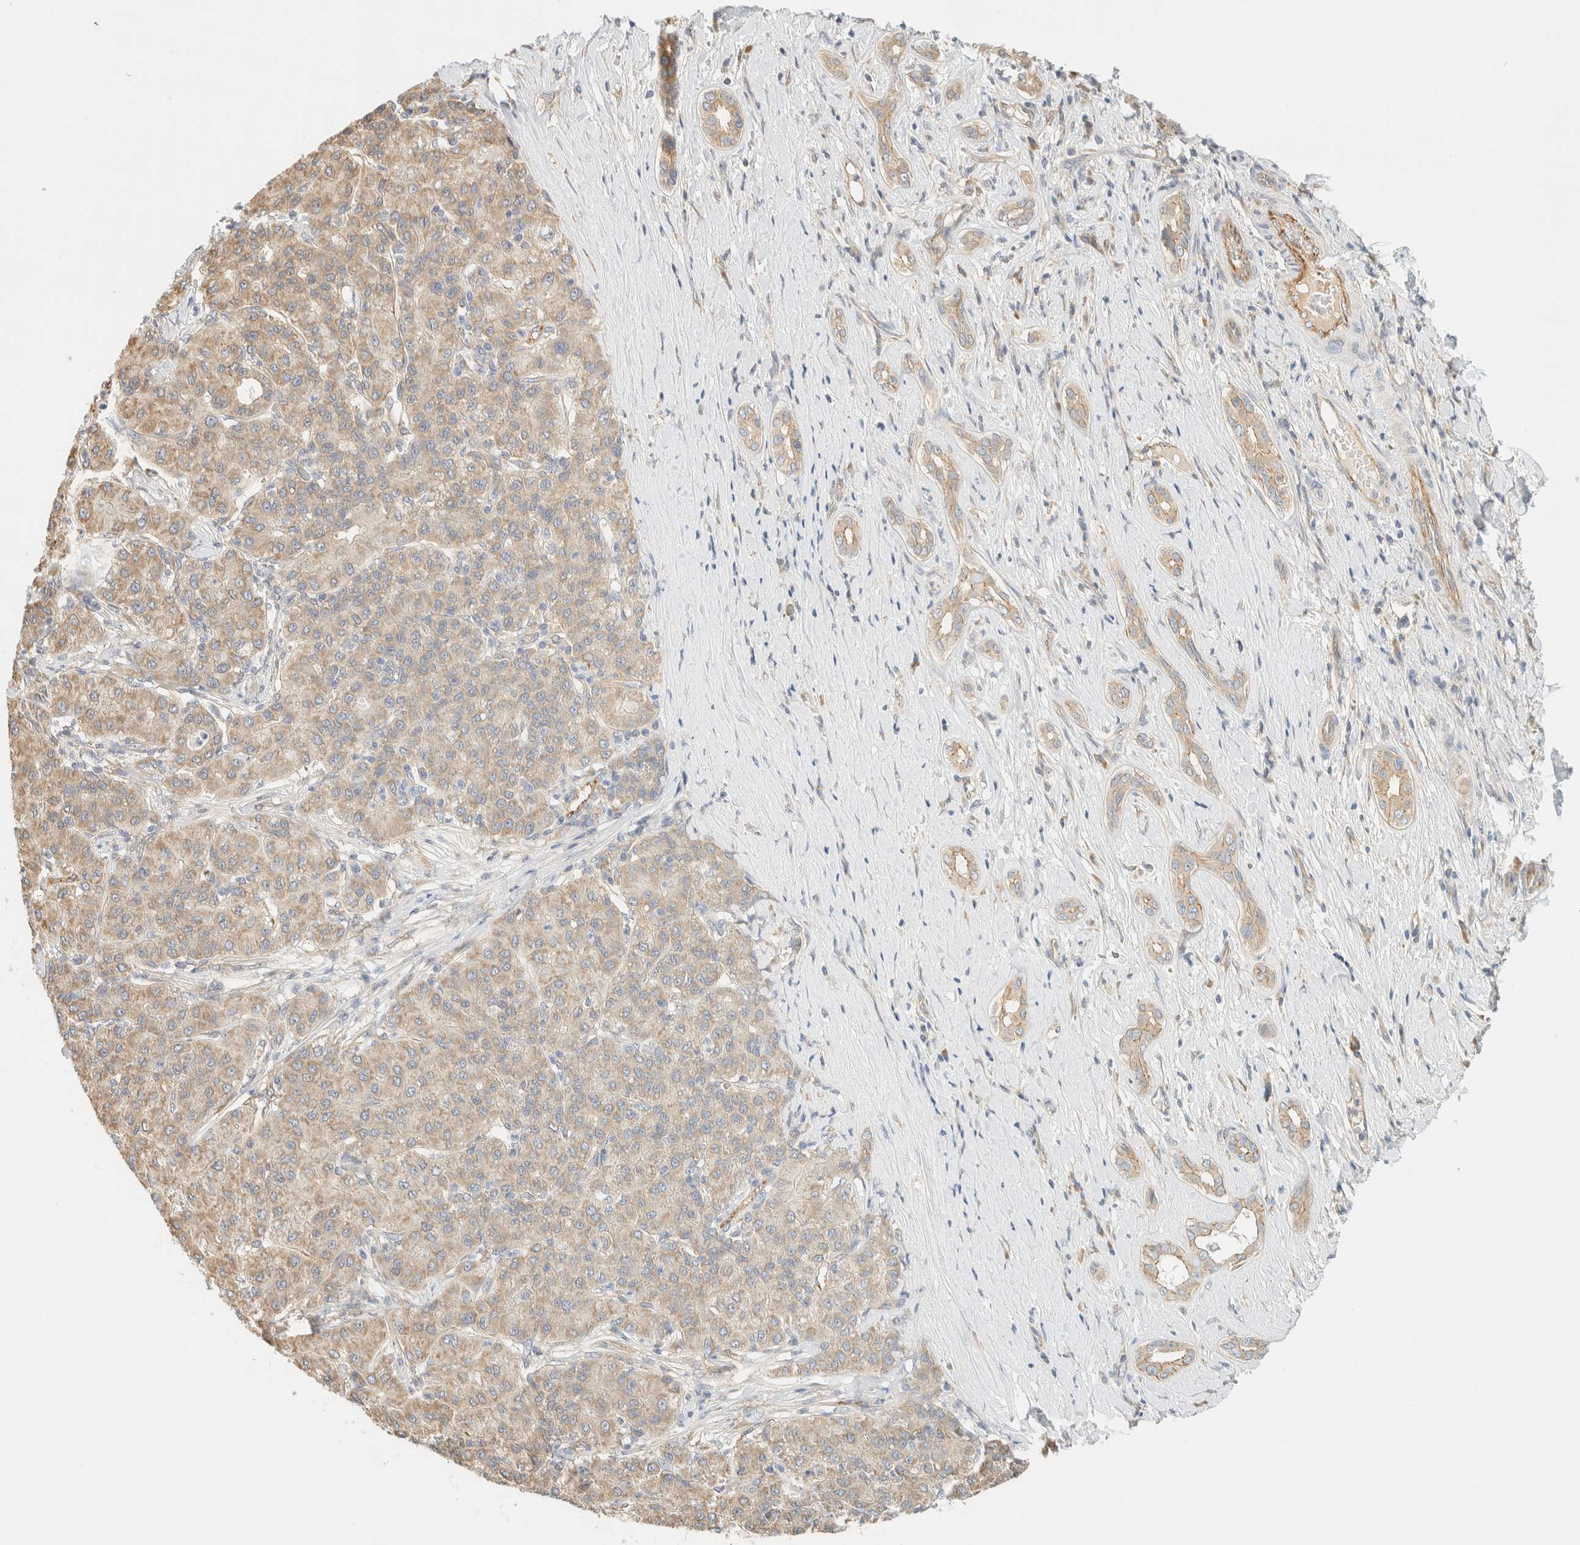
{"staining": {"intensity": "weak", "quantity": ">75%", "location": "cytoplasmic/membranous"}, "tissue": "liver cancer", "cell_type": "Tumor cells", "image_type": "cancer", "snomed": [{"axis": "morphology", "description": "Carcinoma, Hepatocellular, NOS"}, {"axis": "topography", "description": "Liver"}], "caption": "Immunohistochemical staining of human liver cancer (hepatocellular carcinoma) exhibits low levels of weak cytoplasmic/membranous protein positivity in about >75% of tumor cells.", "gene": "LIMA1", "patient": {"sex": "male", "age": 65}}